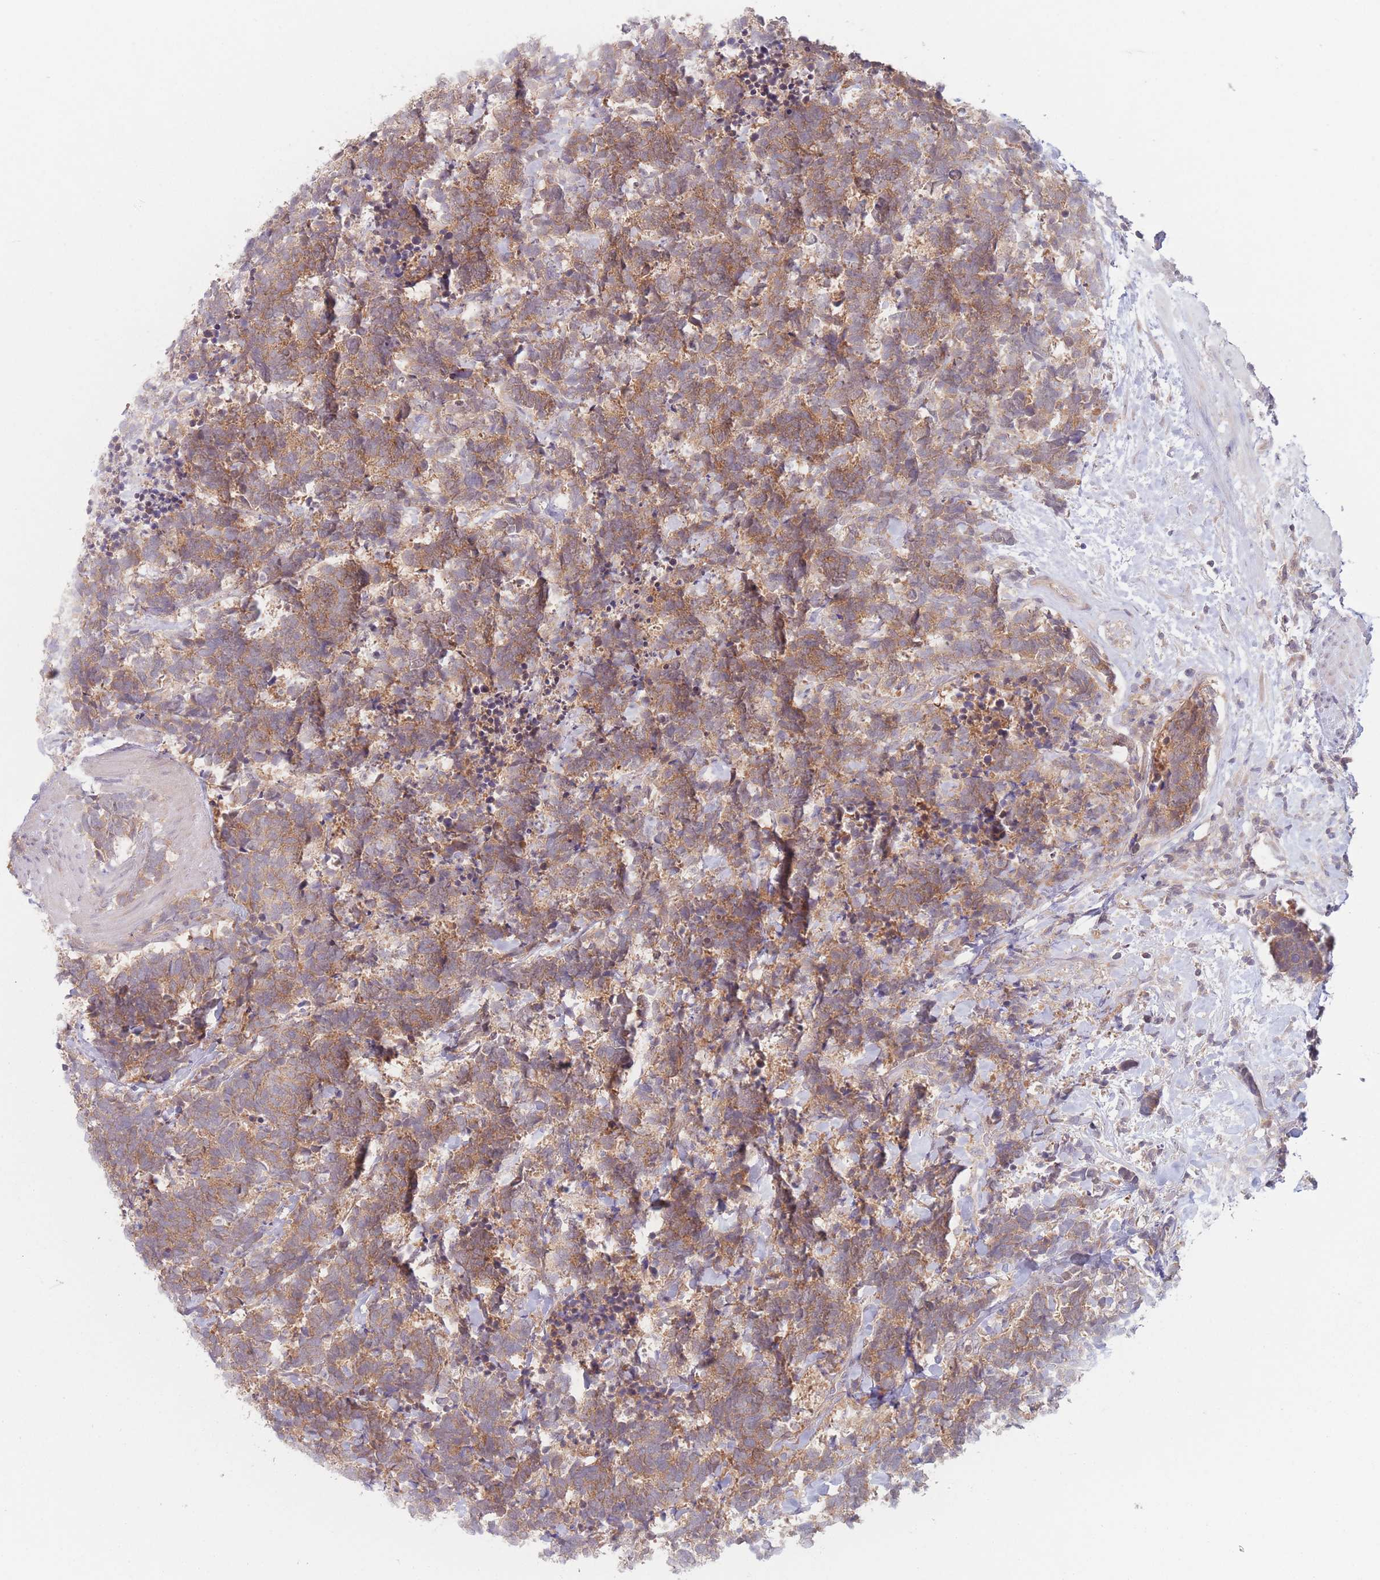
{"staining": {"intensity": "moderate", "quantity": ">75%", "location": "cytoplasmic/membranous"}, "tissue": "carcinoid", "cell_type": "Tumor cells", "image_type": "cancer", "snomed": [{"axis": "morphology", "description": "Carcinoma, NOS"}, {"axis": "morphology", "description": "Carcinoid, malignant, NOS"}, {"axis": "topography", "description": "Prostate"}], "caption": "IHC of malignant carcinoid demonstrates medium levels of moderate cytoplasmic/membranous staining in about >75% of tumor cells. The staining was performed using DAB (3,3'-diaminobenzidine) to visualize the protein expression in brown, while the nuclei were stained in blue with hematoxylin (Magnification: 20x).", "gene": "PPM1A", "patient": {"sex": "male", "age": 57}}